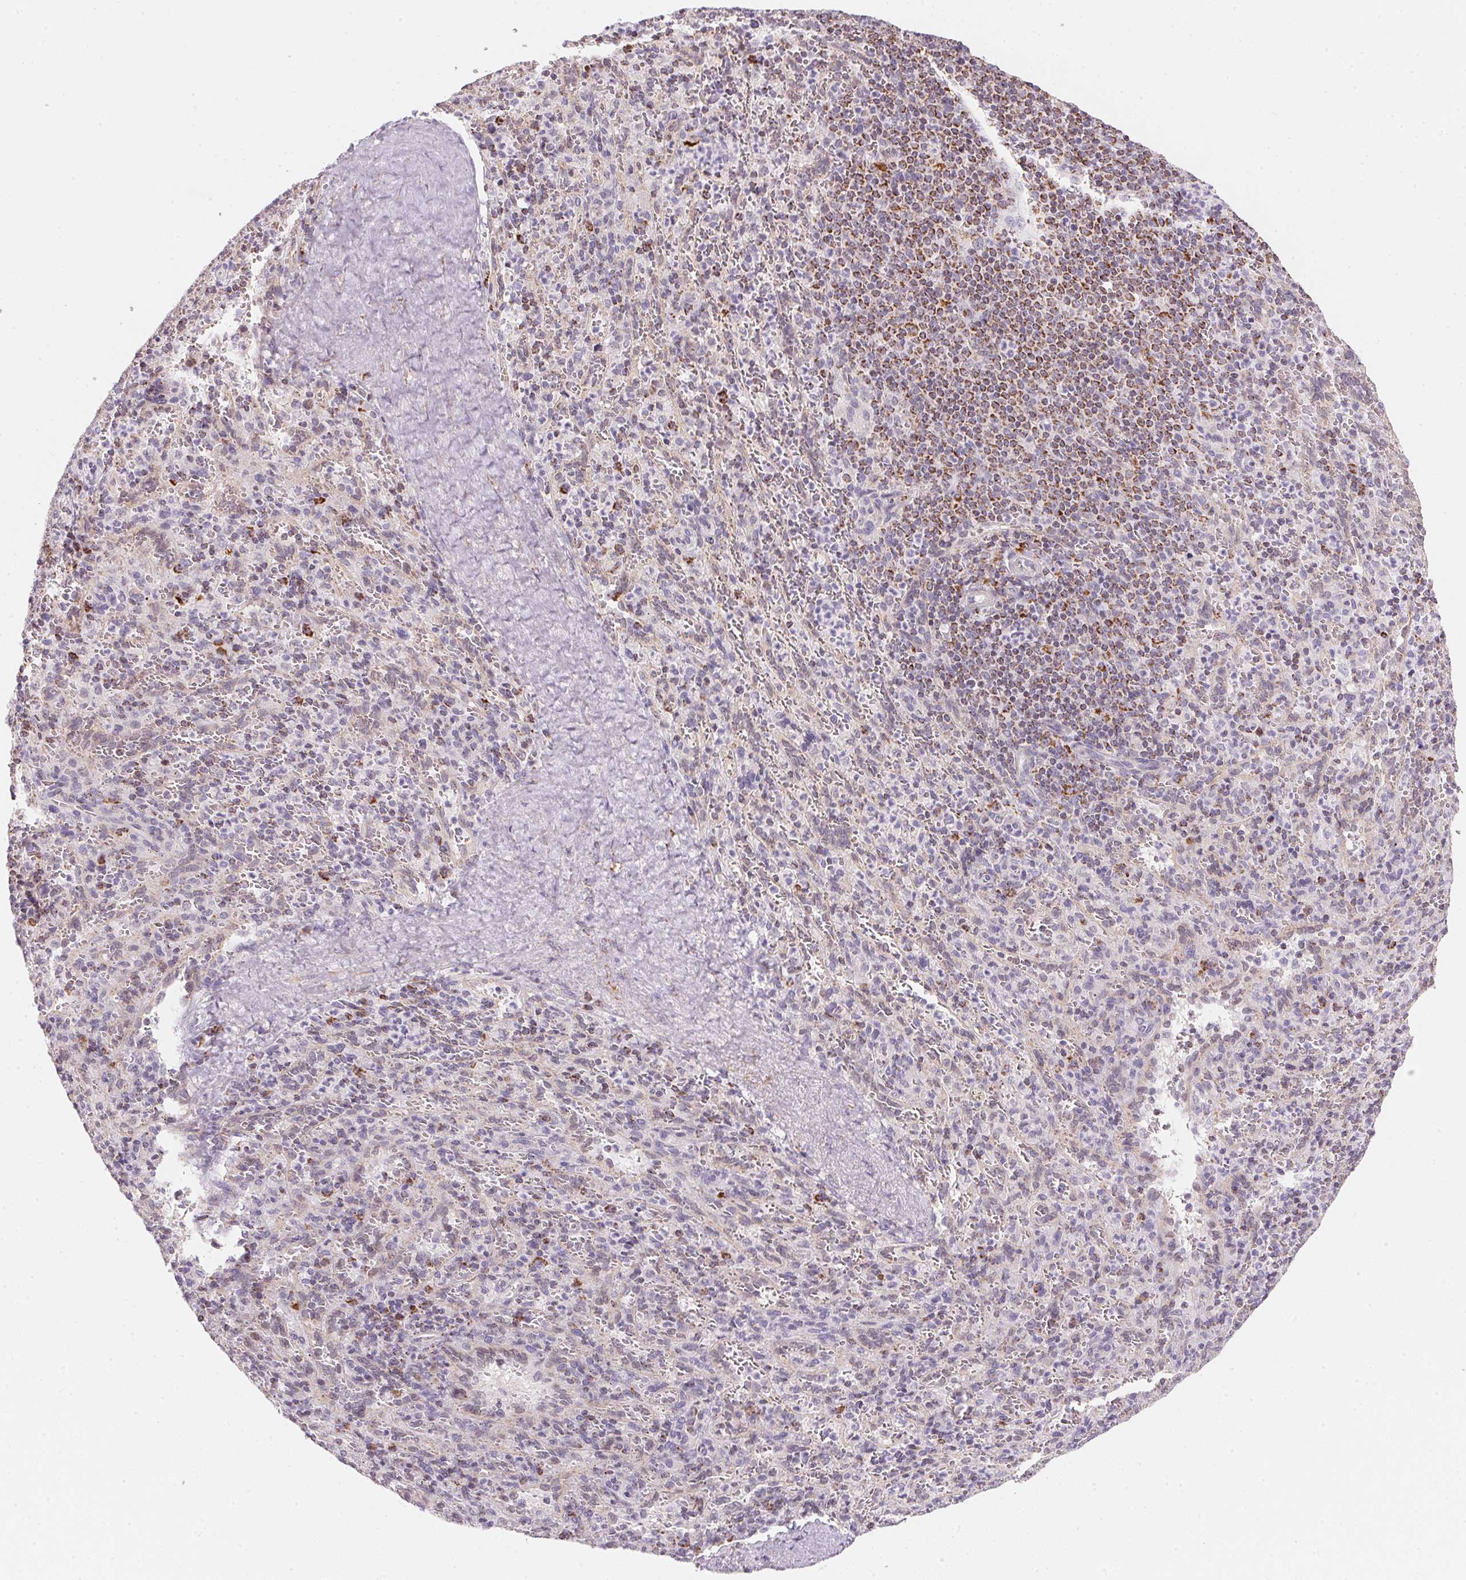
{"staining": {"intensity": "negative", "quantity": "none", "location": "none"}, "tissue": "spleen", "cell_type": "Cells in red pulp", "image_type": "normal", "snomed": [{"axis": "morphology", "description": "Normal tissue, NOS"}, {"axis": "topography", "description": "Spleen"}], "caption": "A histopathology image of spleen stained for a protein demonstrates no brown staining in cells in red pulp.", "gene": "GIPC2", "patient": {"sex": "male", "age": 57}}